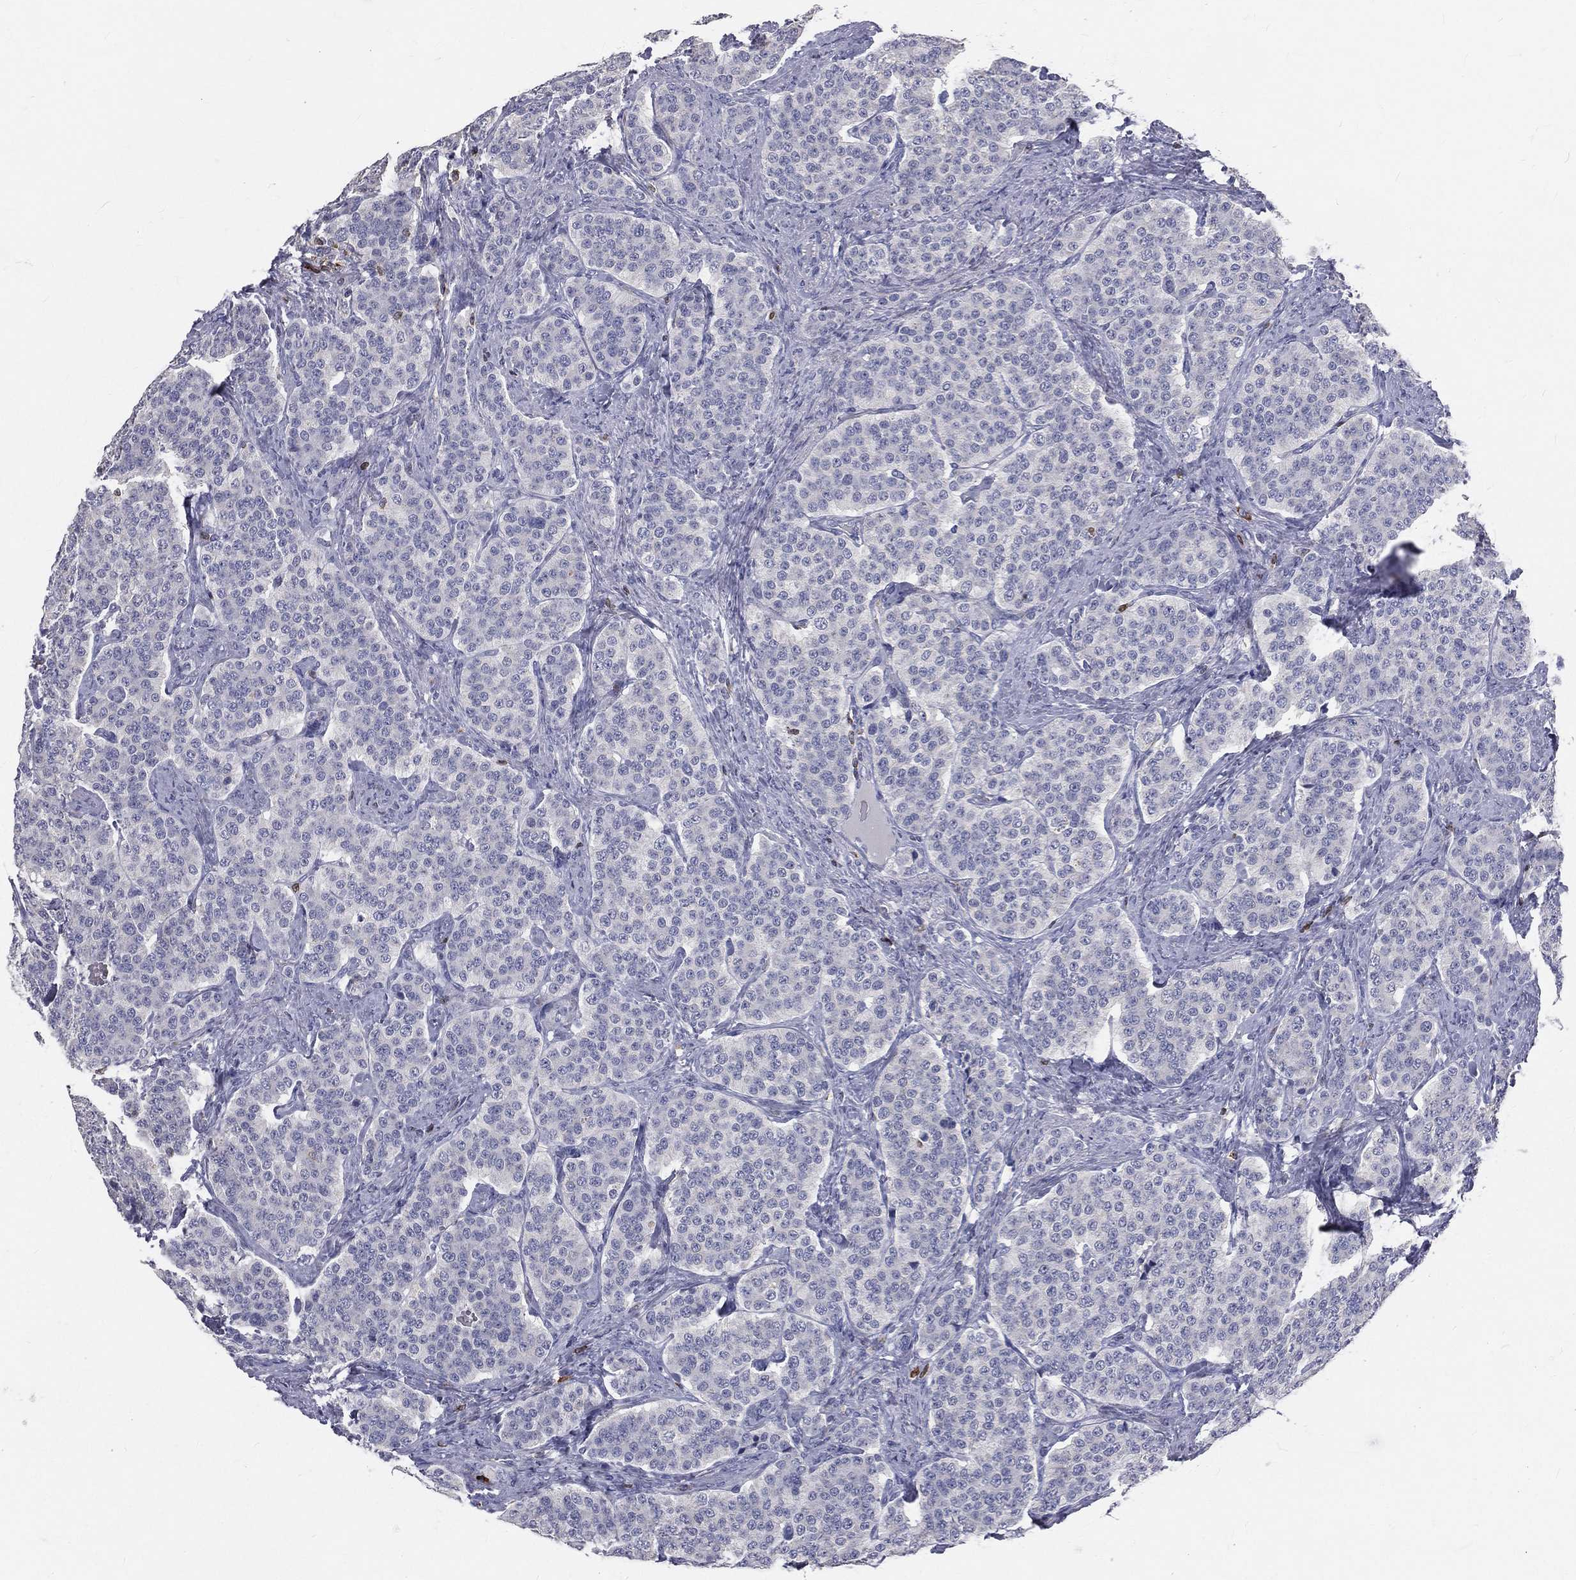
{"staining": {"intensity": "negative", "quantity": "none", "location": "none"}, "tissue": "carcinoid", "cell_type": "Tumor cells", "image_type": "cancer", "snomed": [{"axis": "morphology", "description": "Carcinoid, malignant, NOS"}, {"axis": "topography", "description": "Small intestine"}], "caption": "High magnification brightfield microscopy of carcinoid stained with DAB (brown) and counterstained with hematoxylin (blue): tumor cells show no significant positivity. (Immunohistochemistry, brightfield microscopy, high magnification).", "gene": "CTSW", "patient": {"sex": "female", "age": 58}}